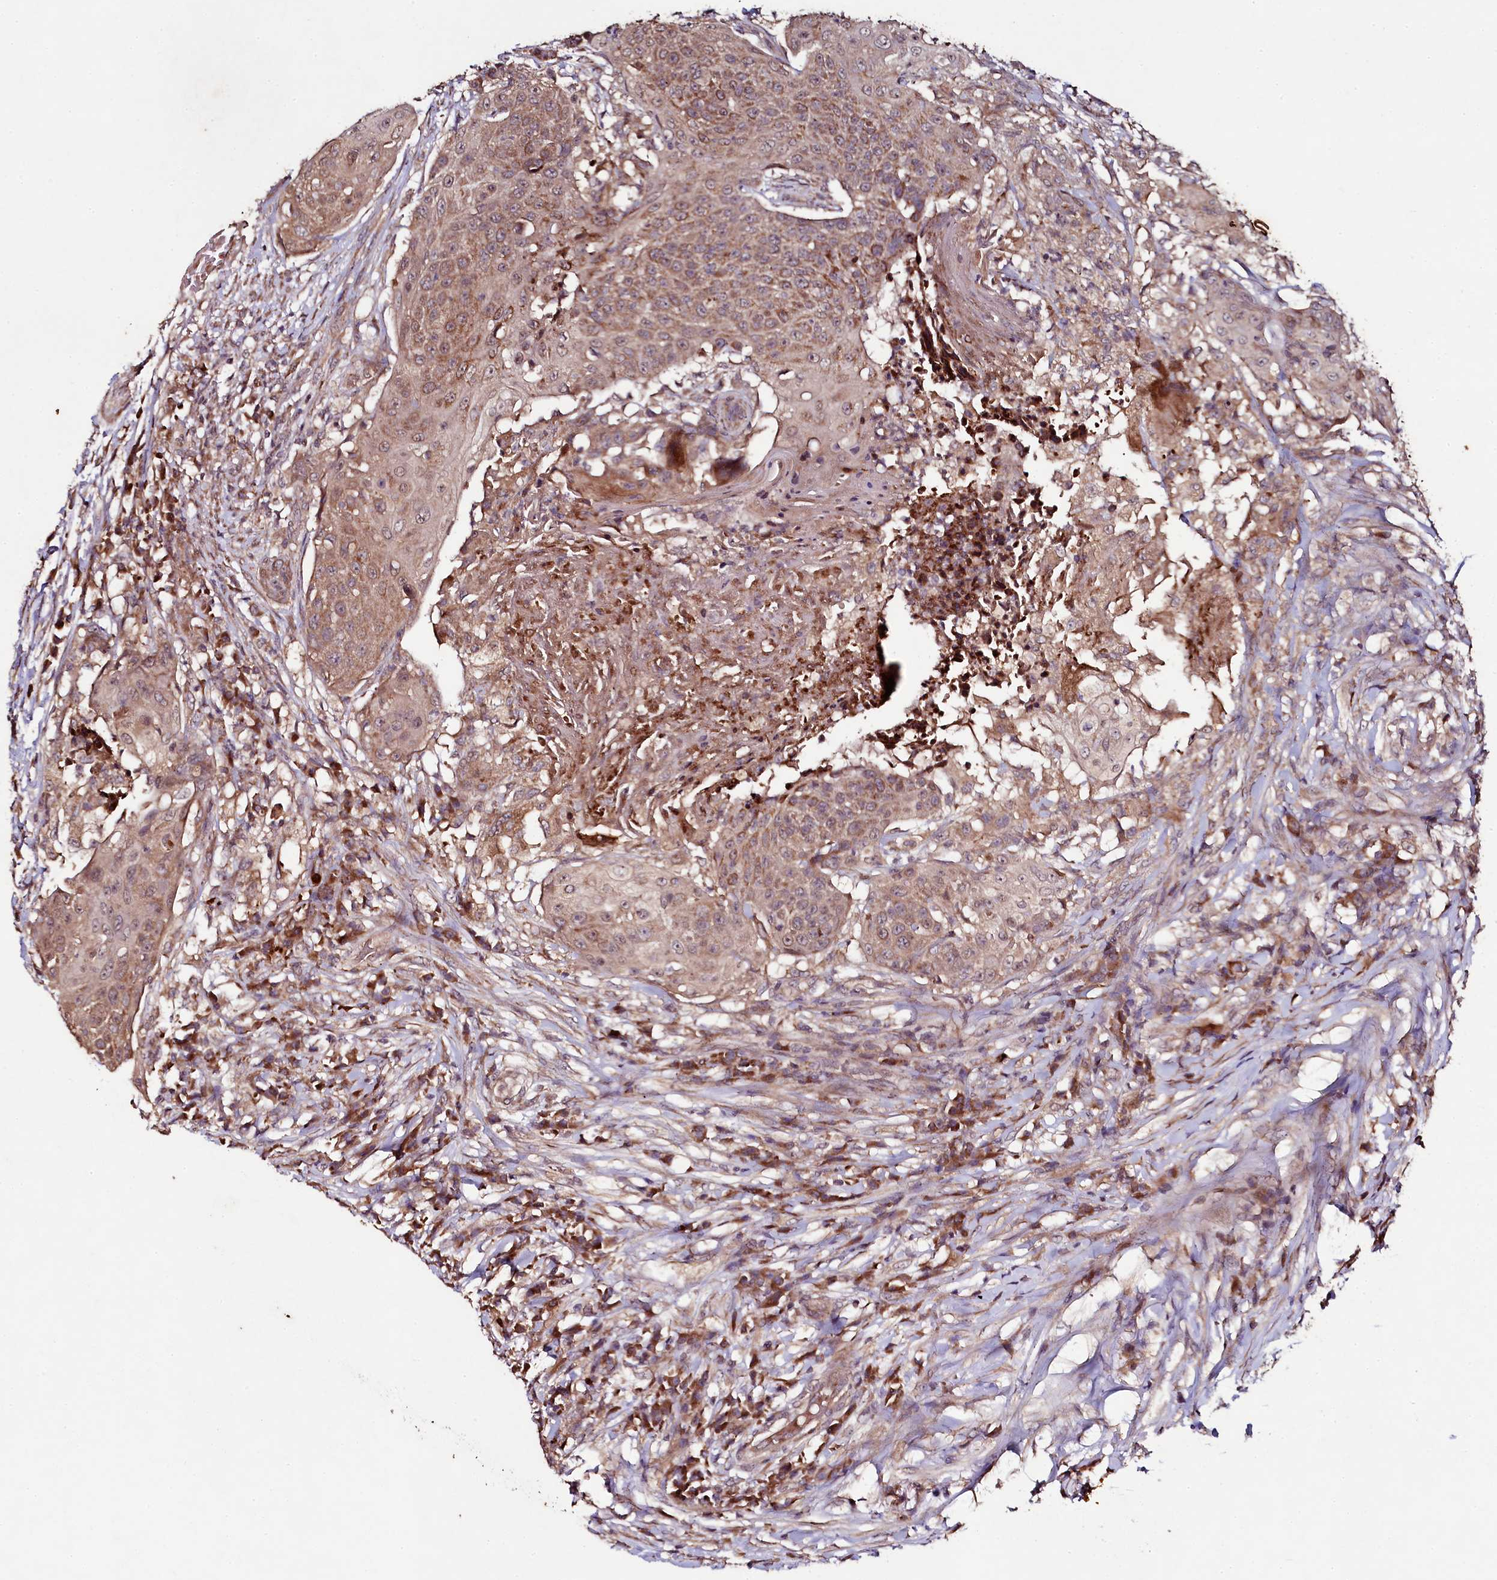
{"staining": {"intensity": "moderate", "quantity": ">75%", "location": "cytoplasmic/membranous"}, "tissue": "urothelial cancer", "cell_type": "Tumor cells", "image_type": "cancer", "snomed": [{"axis": "morphology", "description": "Urothelial carcinoma, High grade"}, {"axis": "topography", "description": "Urinary bladder"}], "caption": "Urothelial carcinoma (high-grade) stained for a protein (brown) demonstrates moderate cytoplasmic/membranous positive expression in approximately >75% of tumor cells.", "gene": "SEC24C", "patient": {"sex": "female", "age": 63}}